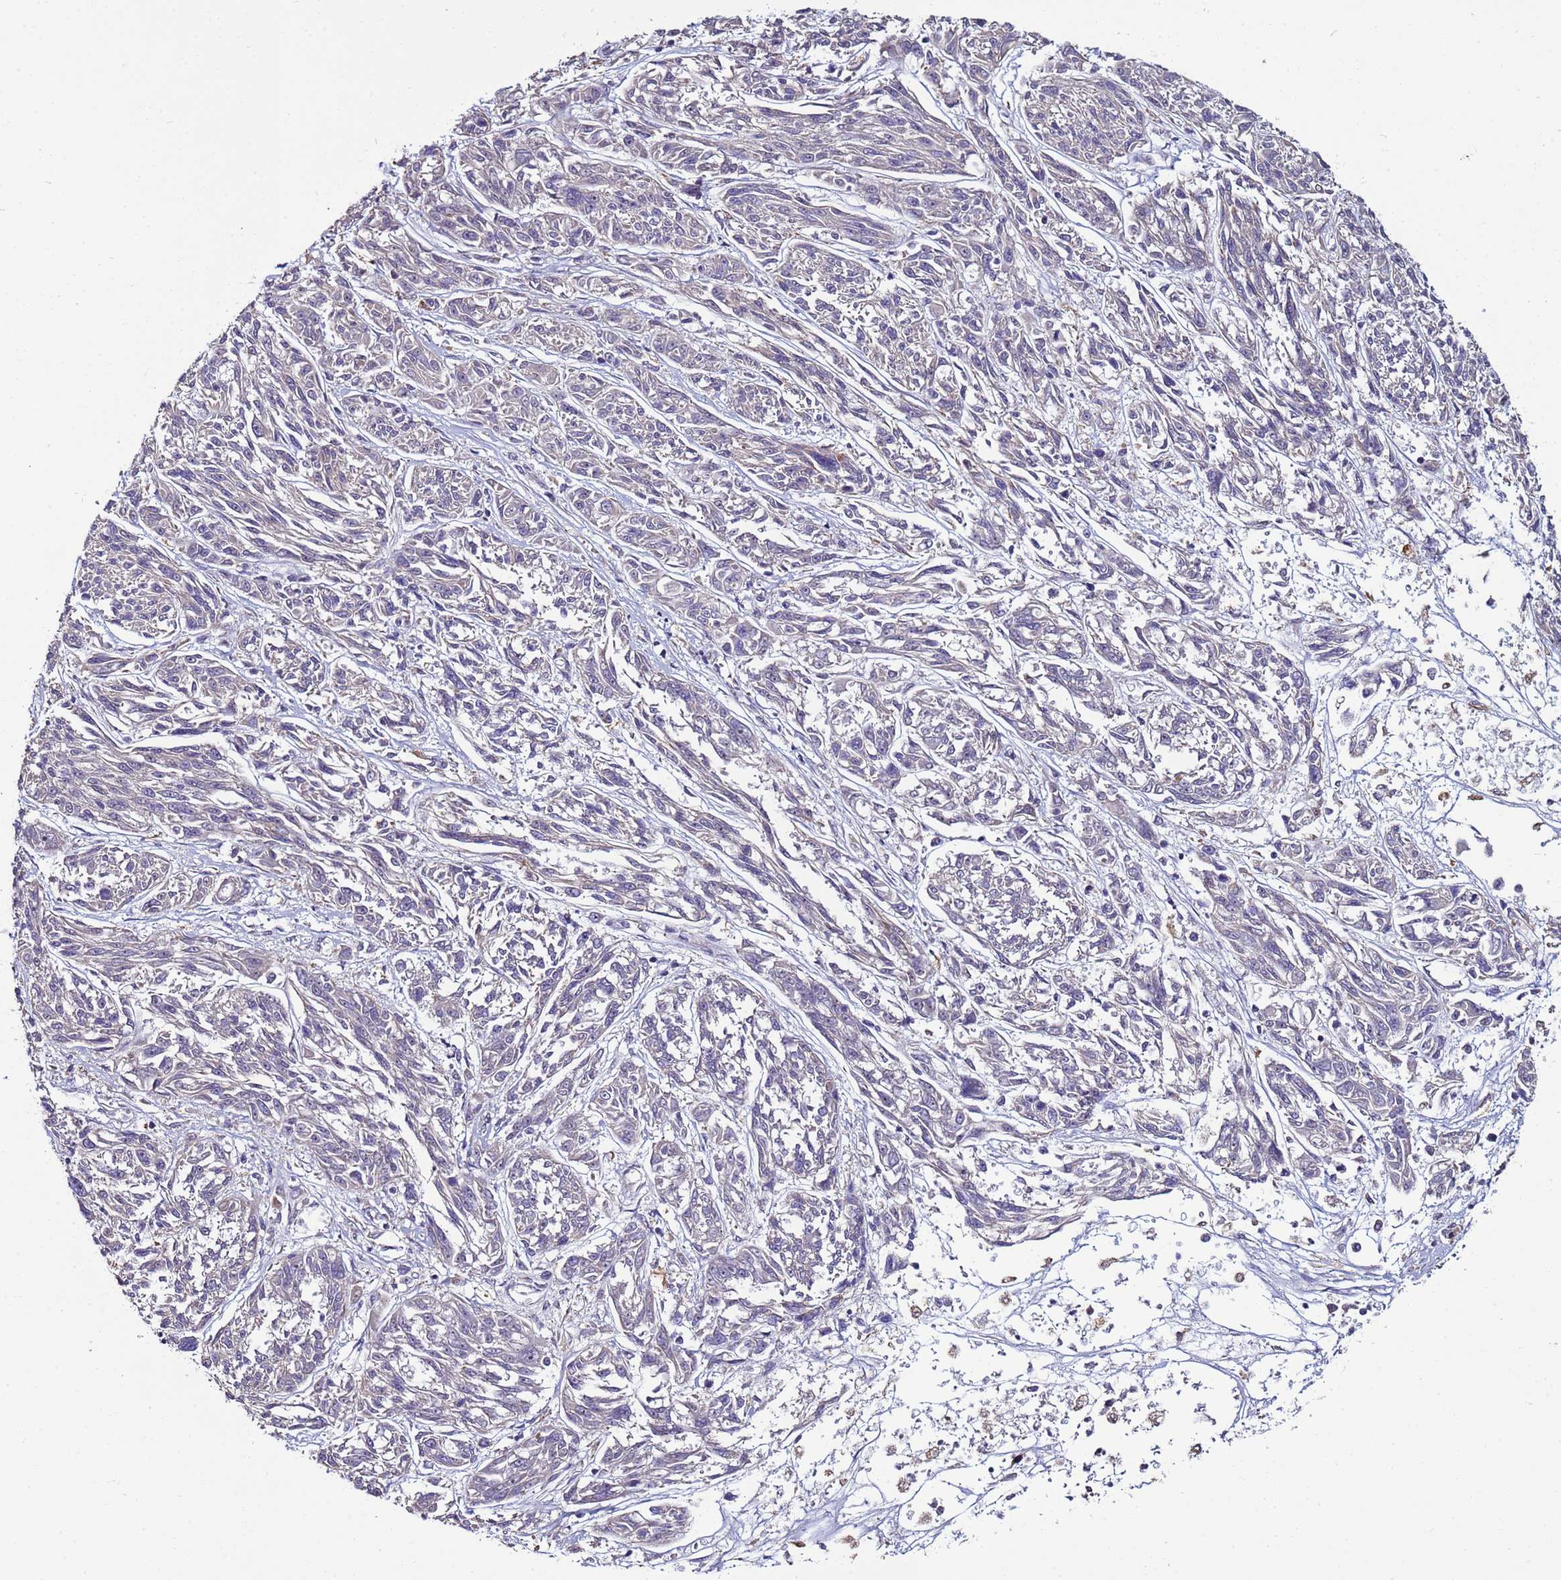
{"staining": {"intensity": "negative", "quantity": "none", "location": "none"}, "tissue": "melanoma", "cell_type": "Tumor cells", "image_type": "cancer", "snomed": [{"axis": "morphology", "description": "Malignant melanoma, NOS"}, {"axis": "topography", "description": "Skin"}], "caption": "Tumor cells are negative for protein expression in human malignant melanoma.", "gene": "MCRIP1", "patient": {"sex": "male", "age": 53}}